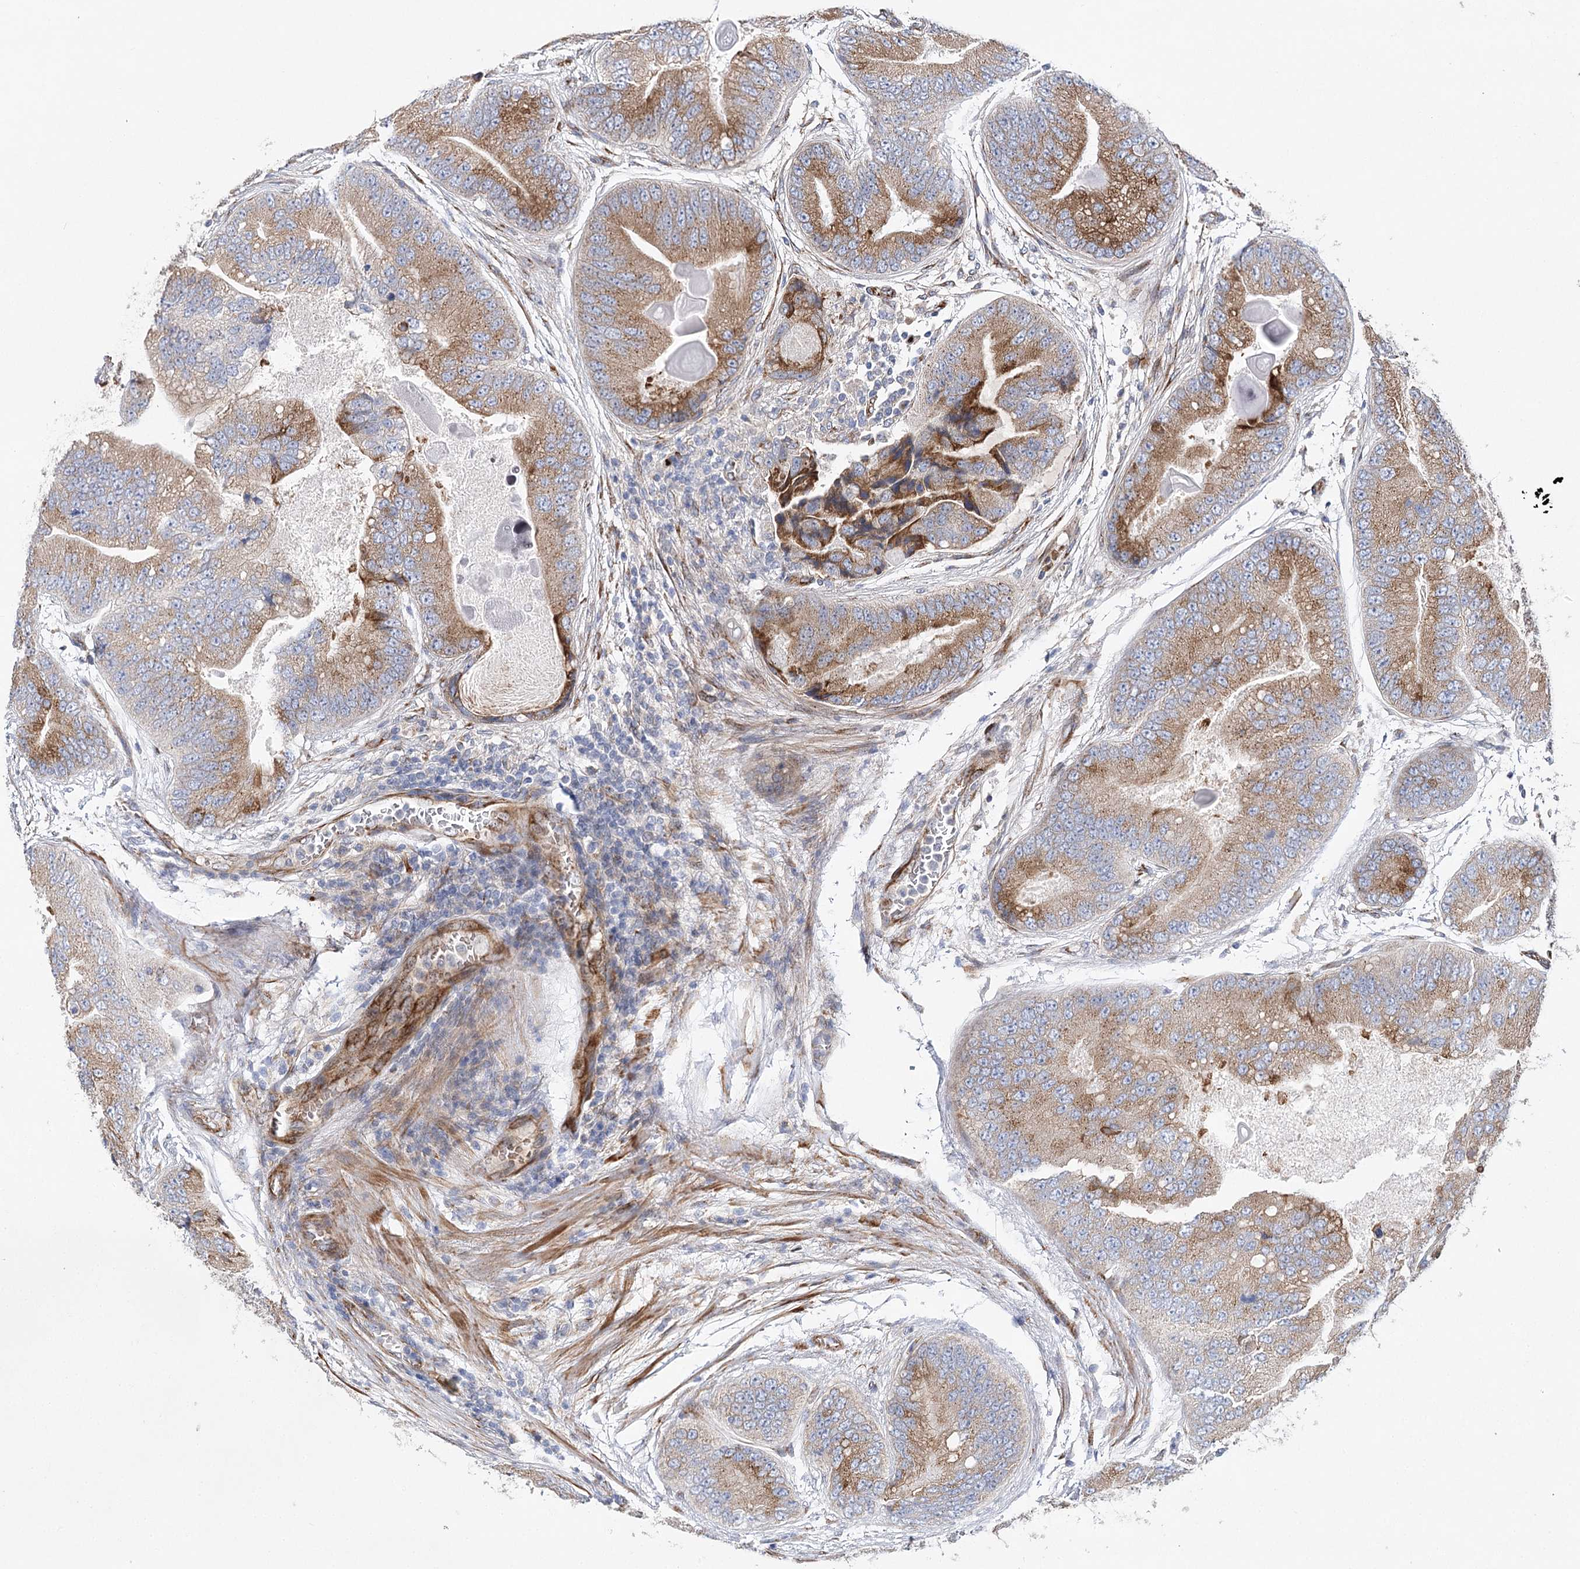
{"staining": {"intensity": "moderate", "quantity": ">75%", "location": "cytoplasmic/membranous"}, "tissue": "prostate cancer", "cell_type": "Tumor cells", "image_type": "cancer", "snomed": [{"axis": "morphology", "description": "Adenocarcinoma, High grade"}, {"axis": "topography", "description": "Prostate"}], "caption": "Prostate high-grade adenocarcinoma was stained to show a protein in brown. There is medium levels of moderate cytoplasmic/membranous positivity in approximately >75% of tumor cells.", "gene": "ABRAXAS2", "patient": {"sex": "male", "age": 70}}